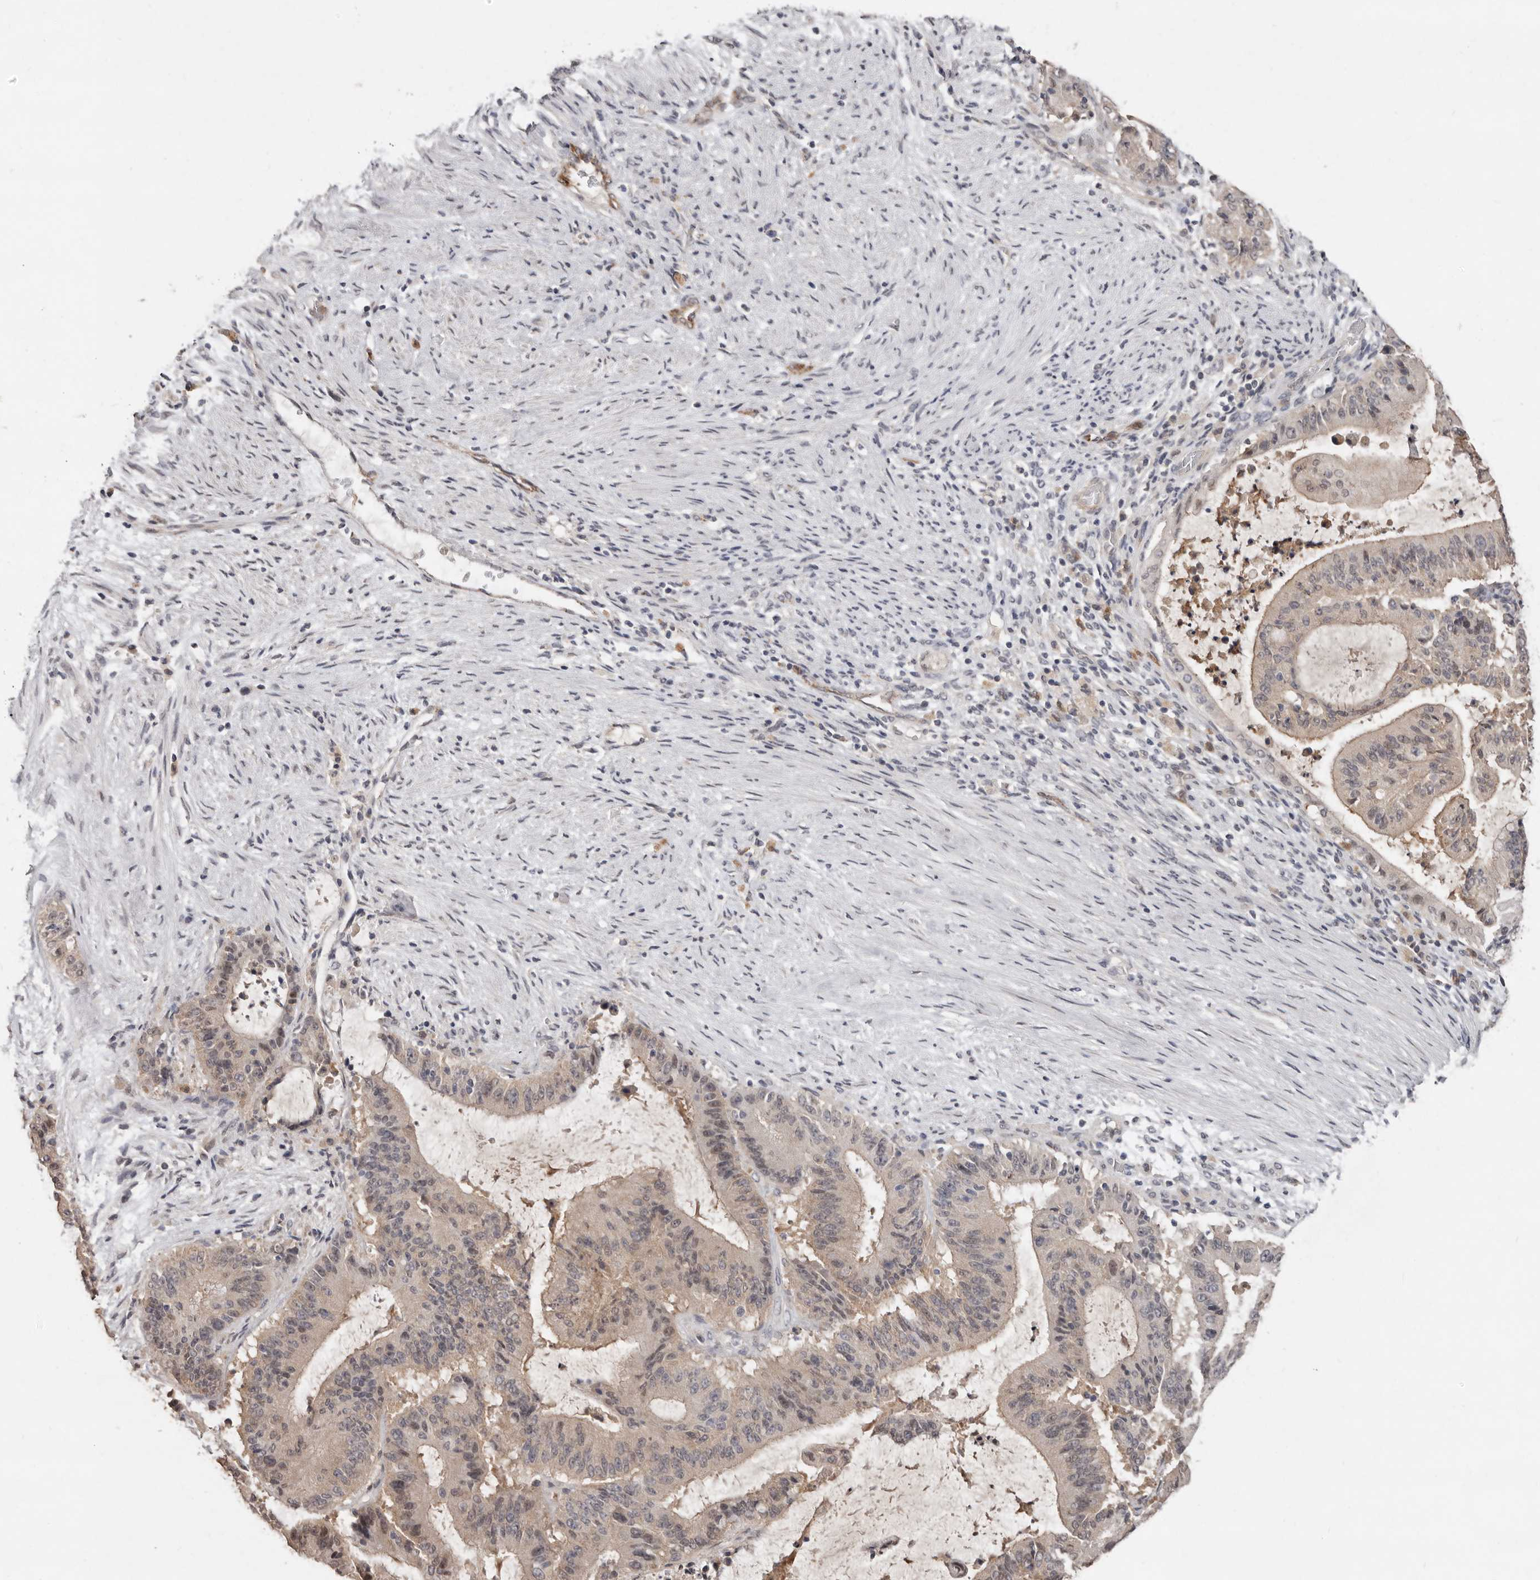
{"staining": {"intensity": "weak", "quantity": "<25%", "location": "cytoplasmic/membranous"}, "tissue": "liver cancer", "cell_type": "Tumor cells", "image_type": "cancer", "snomed": [{"axis": "morphology", "description": "Normal tissue, NOS"}, {"axis": "morphology", "description": "Cholangiocarcinoma"}, {"axis": "topography", "description": "Liver"}, {"axis": "topography", "description": "Peripheral nerve tissue"}], "caption": "Liver cancer stained for a protein using immunohistochemistry (IHC) reveals no staining tumor cells.", "gene": "SULT1E1", "patient": {"sex": "female", "age": 73}}